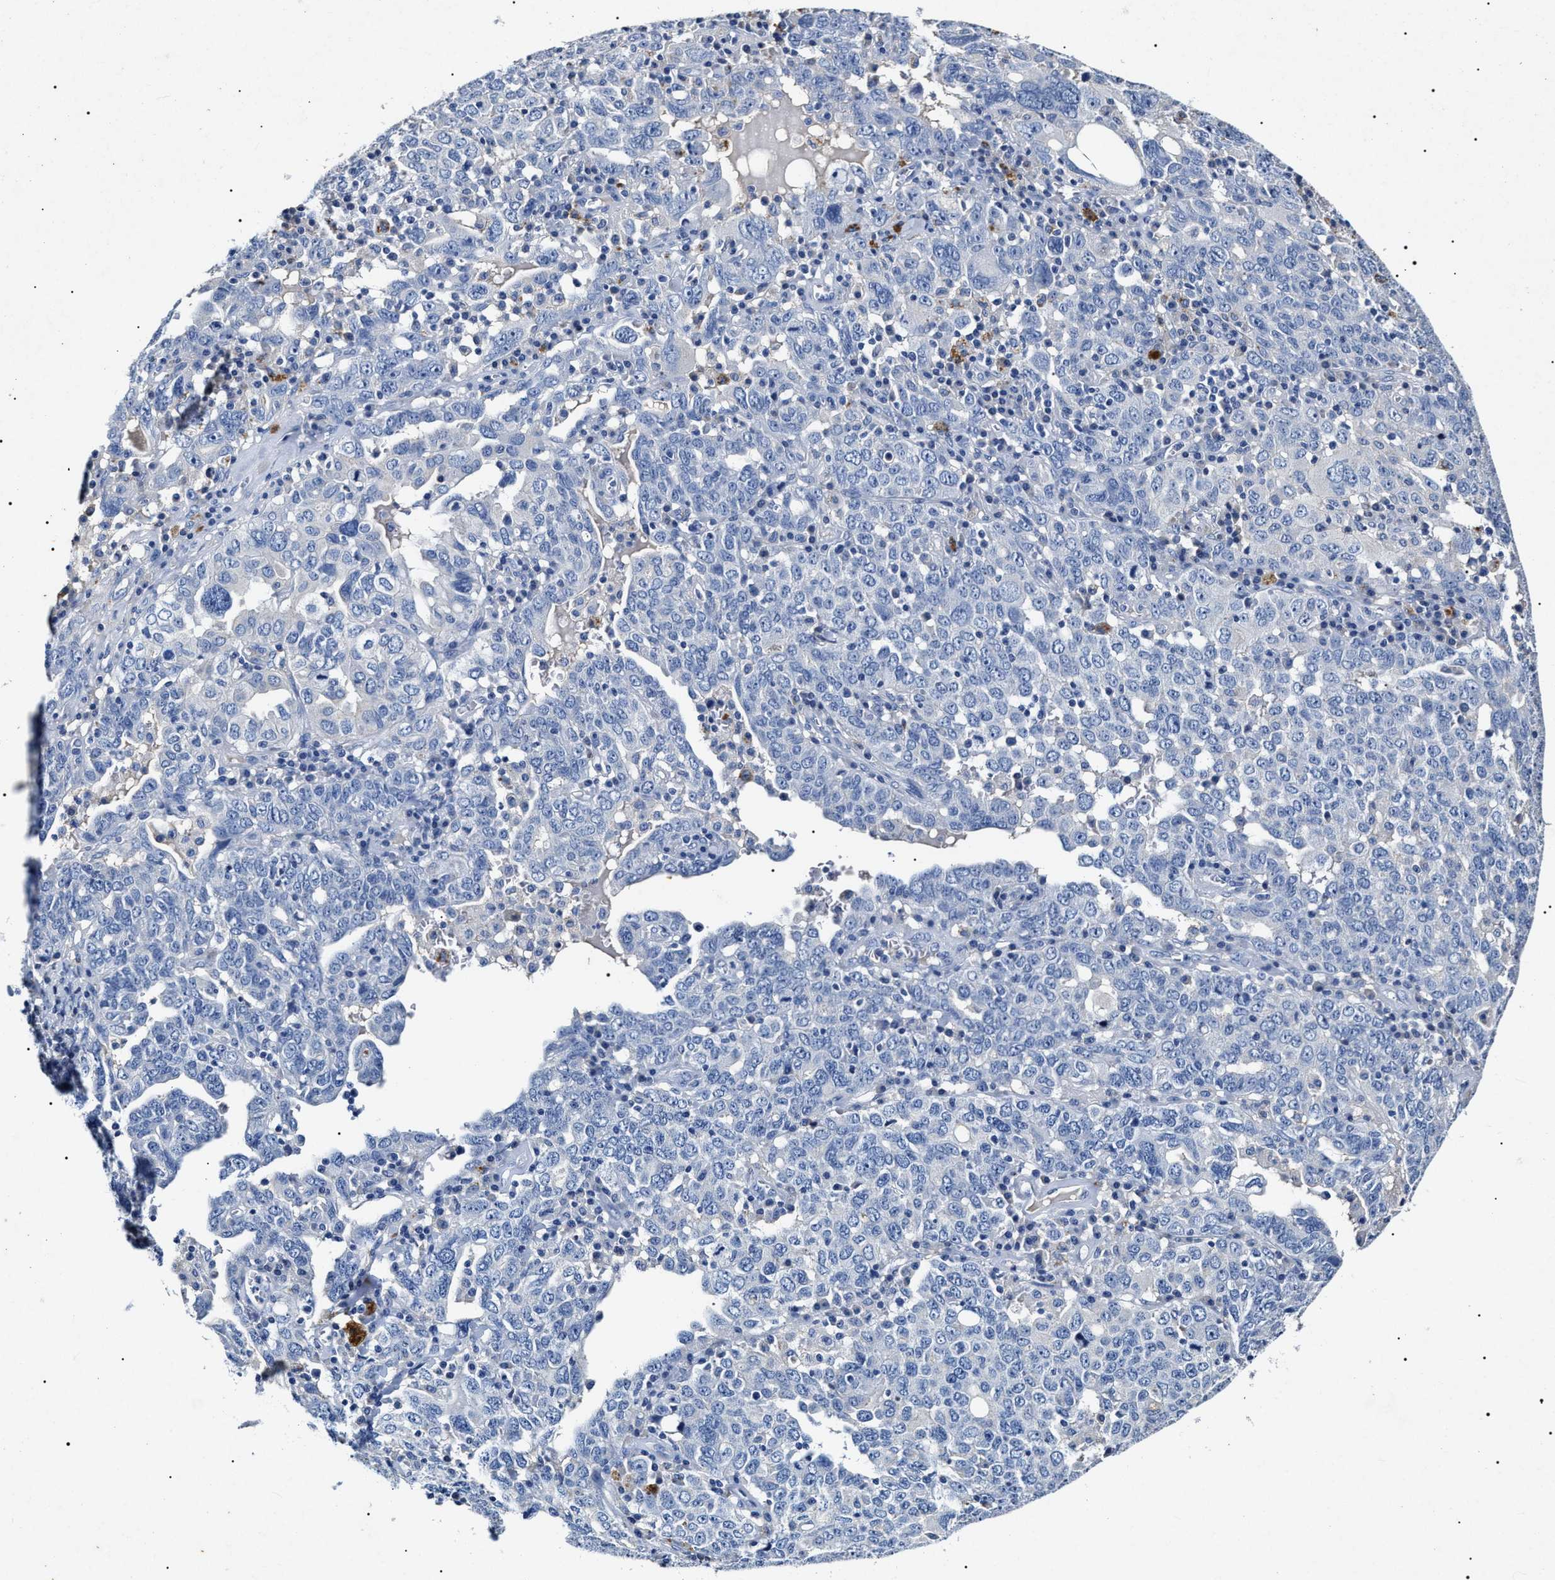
{"staining": {"intensity": "negative", "quantity": "none", "location": "none"}, "tissue": "ovarian cancer", "cell_type": "Tumor cells", "image_type": "cancer", "snomed": [{"axis": "morphology", "description": "Carcinoma, endometroid"}, {"axis": "topography", "description": "Ovary"}], "caption": "Ovarian endometroid carcinoma was stained to show a protein in brown. There is no significant staining in tumor cells.", "gene": "LRRC8E", "patient": {"sex": "female", "age": 62}}